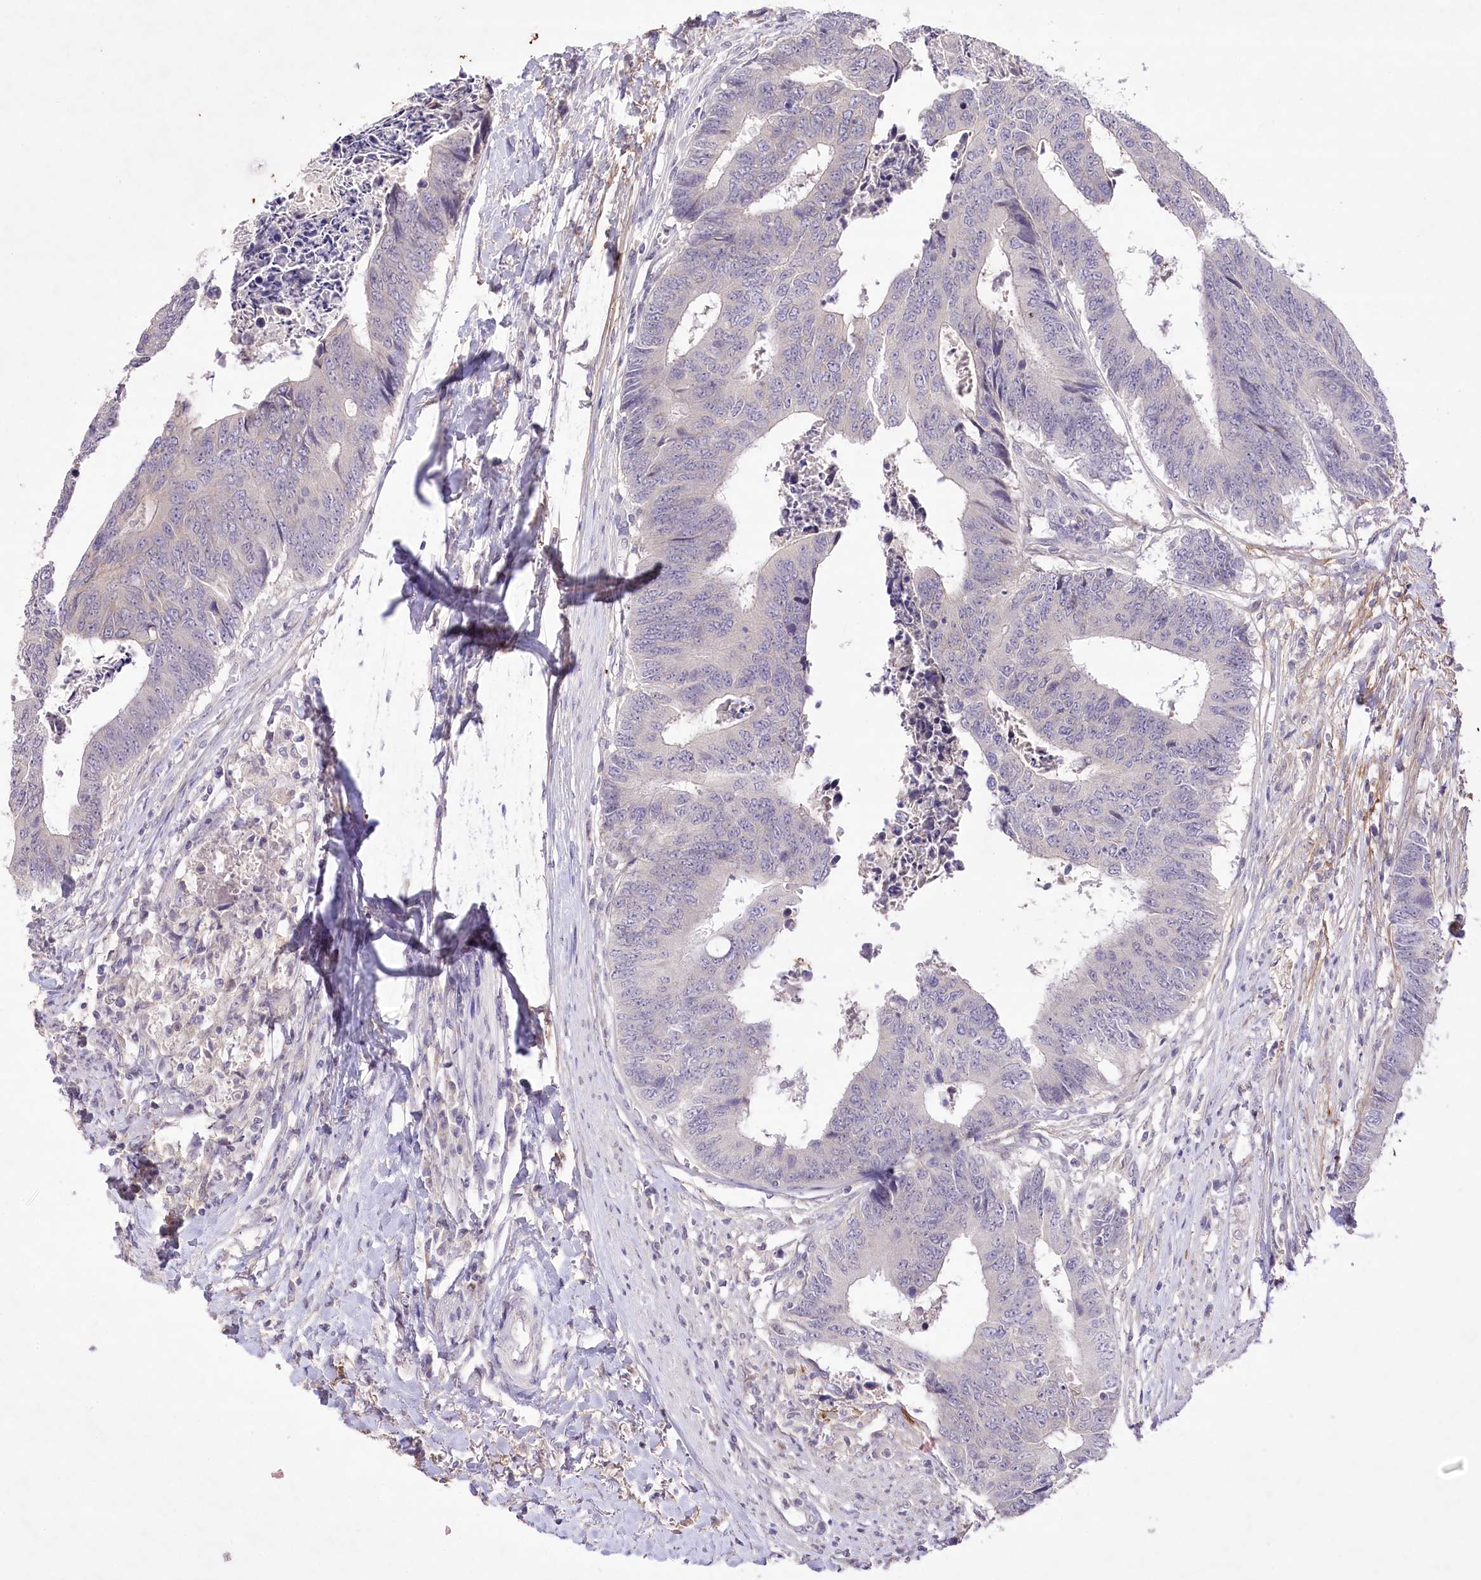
{"staining": {"intensity": "negative", "quantity": "none", "location": "none"}, "tissue": "colorectal cancer", "cell_type": "Tumor cells", "image_type": "cancer", "snomed": [{"axis": "morphology", "description": "Adenocarcinoma, NOS"}, {"axis": "topography", "description": "Rectum"}], "caption": "A high-resolution histopathology image shows immunohistochemistry staining of colorectal adenocarcinoma, which displays no significant staining in tumor cells. (DAB immunohistochemistry (IHC) visualized using brightfield microscopy, high magnification).", "gene": "ENPP1", "patient": {"sex": "male", "age": 84}}